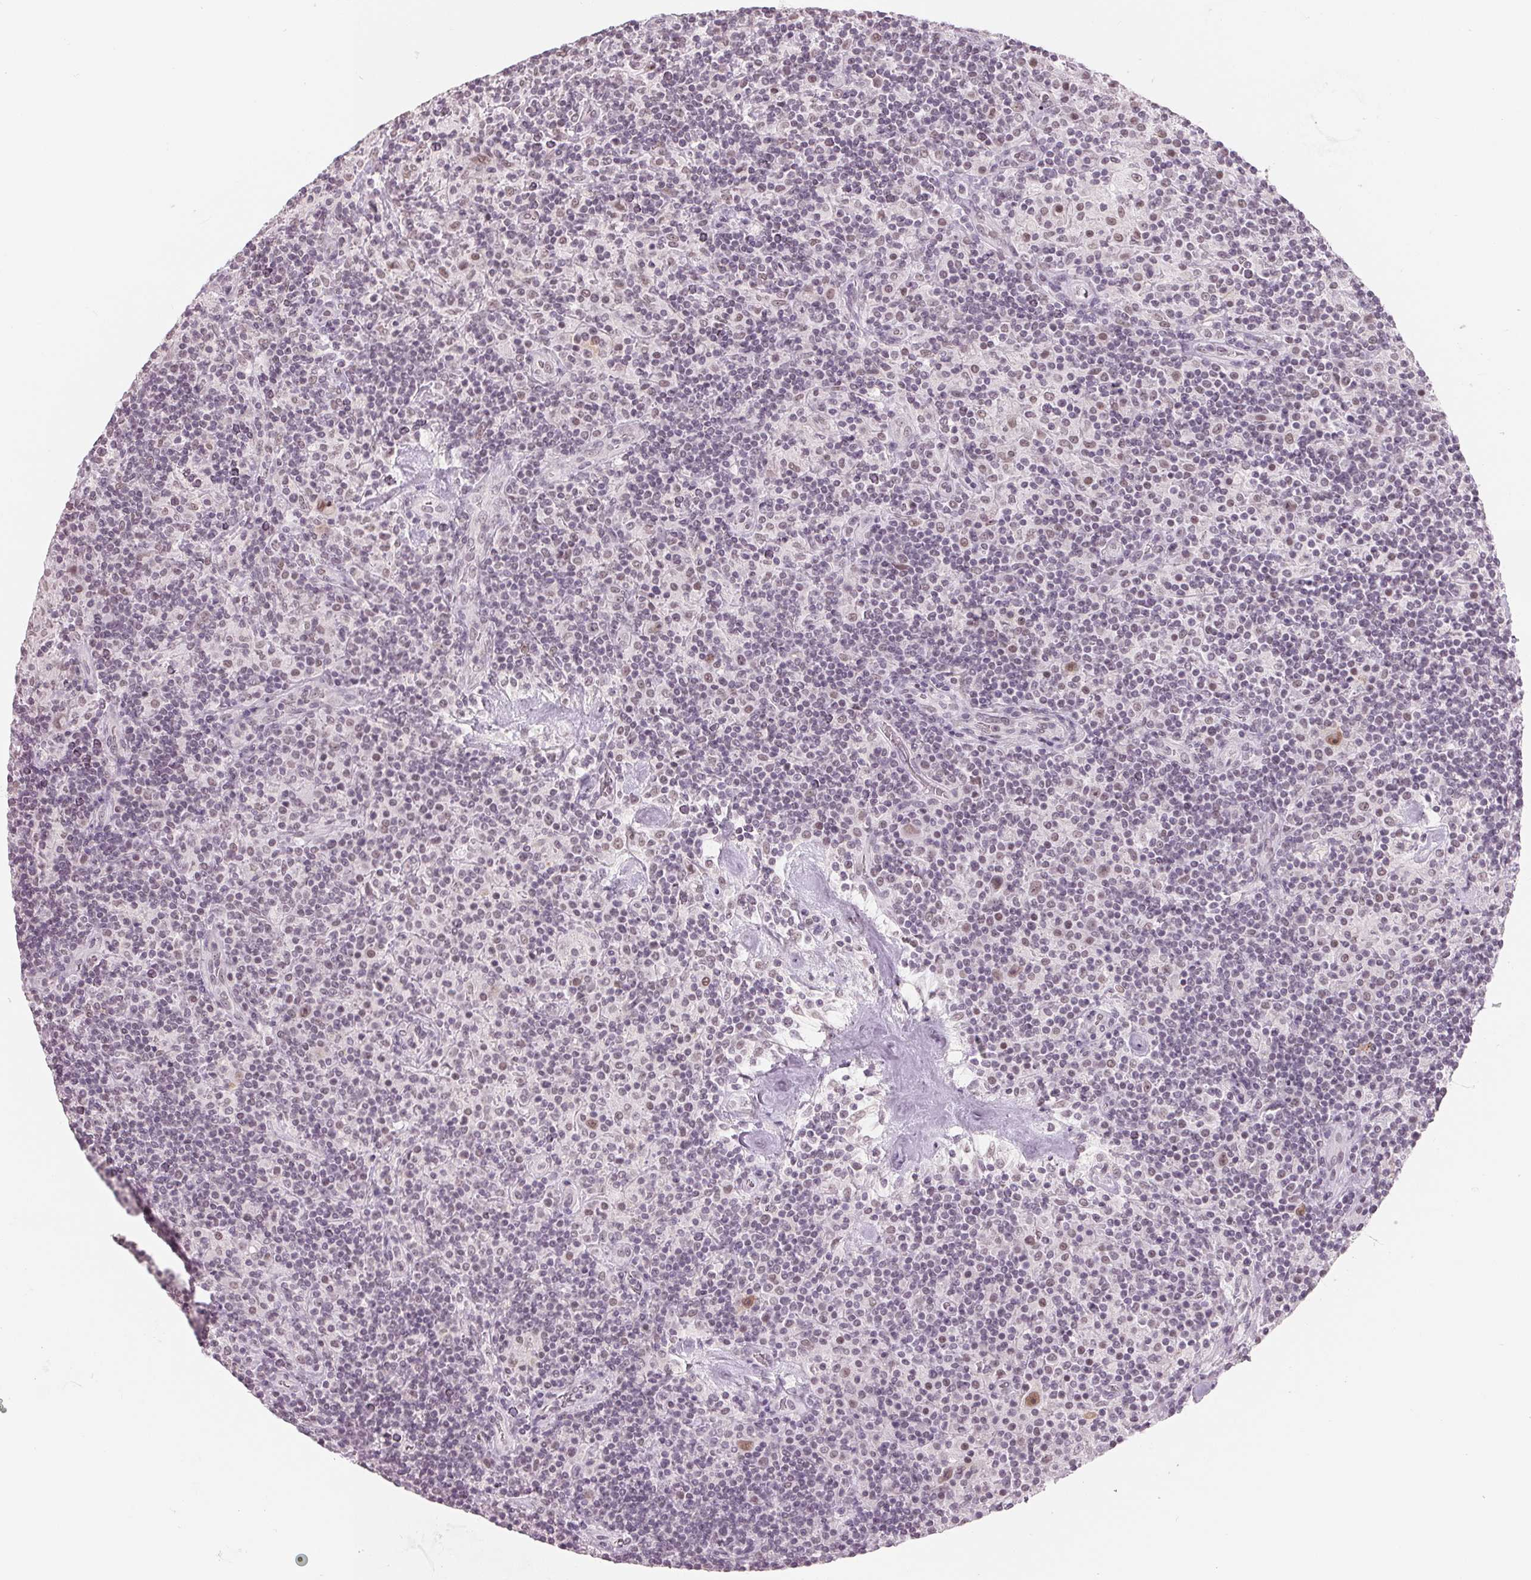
{"staining": {"intensity": "weak", "quantity": "25%-75%", "location": "nuclear"}, "tissue": "lymphoma", "cell_type": "Tumor cells", "image_type": "cancer", "snomed": [{"axis": "morphology", "description": "Hodgkin's disease, NOS"}, {"axis": "topography", "description": "Lymph node"}], "caption": "Immunohistochemistry (IHC) of human lymphoma demonstrates low levels of weak nuclear expression in about 25%-75% of tumor cells.", "gene": "NXF3", "patient": {"sex": "male", "age": 70}}